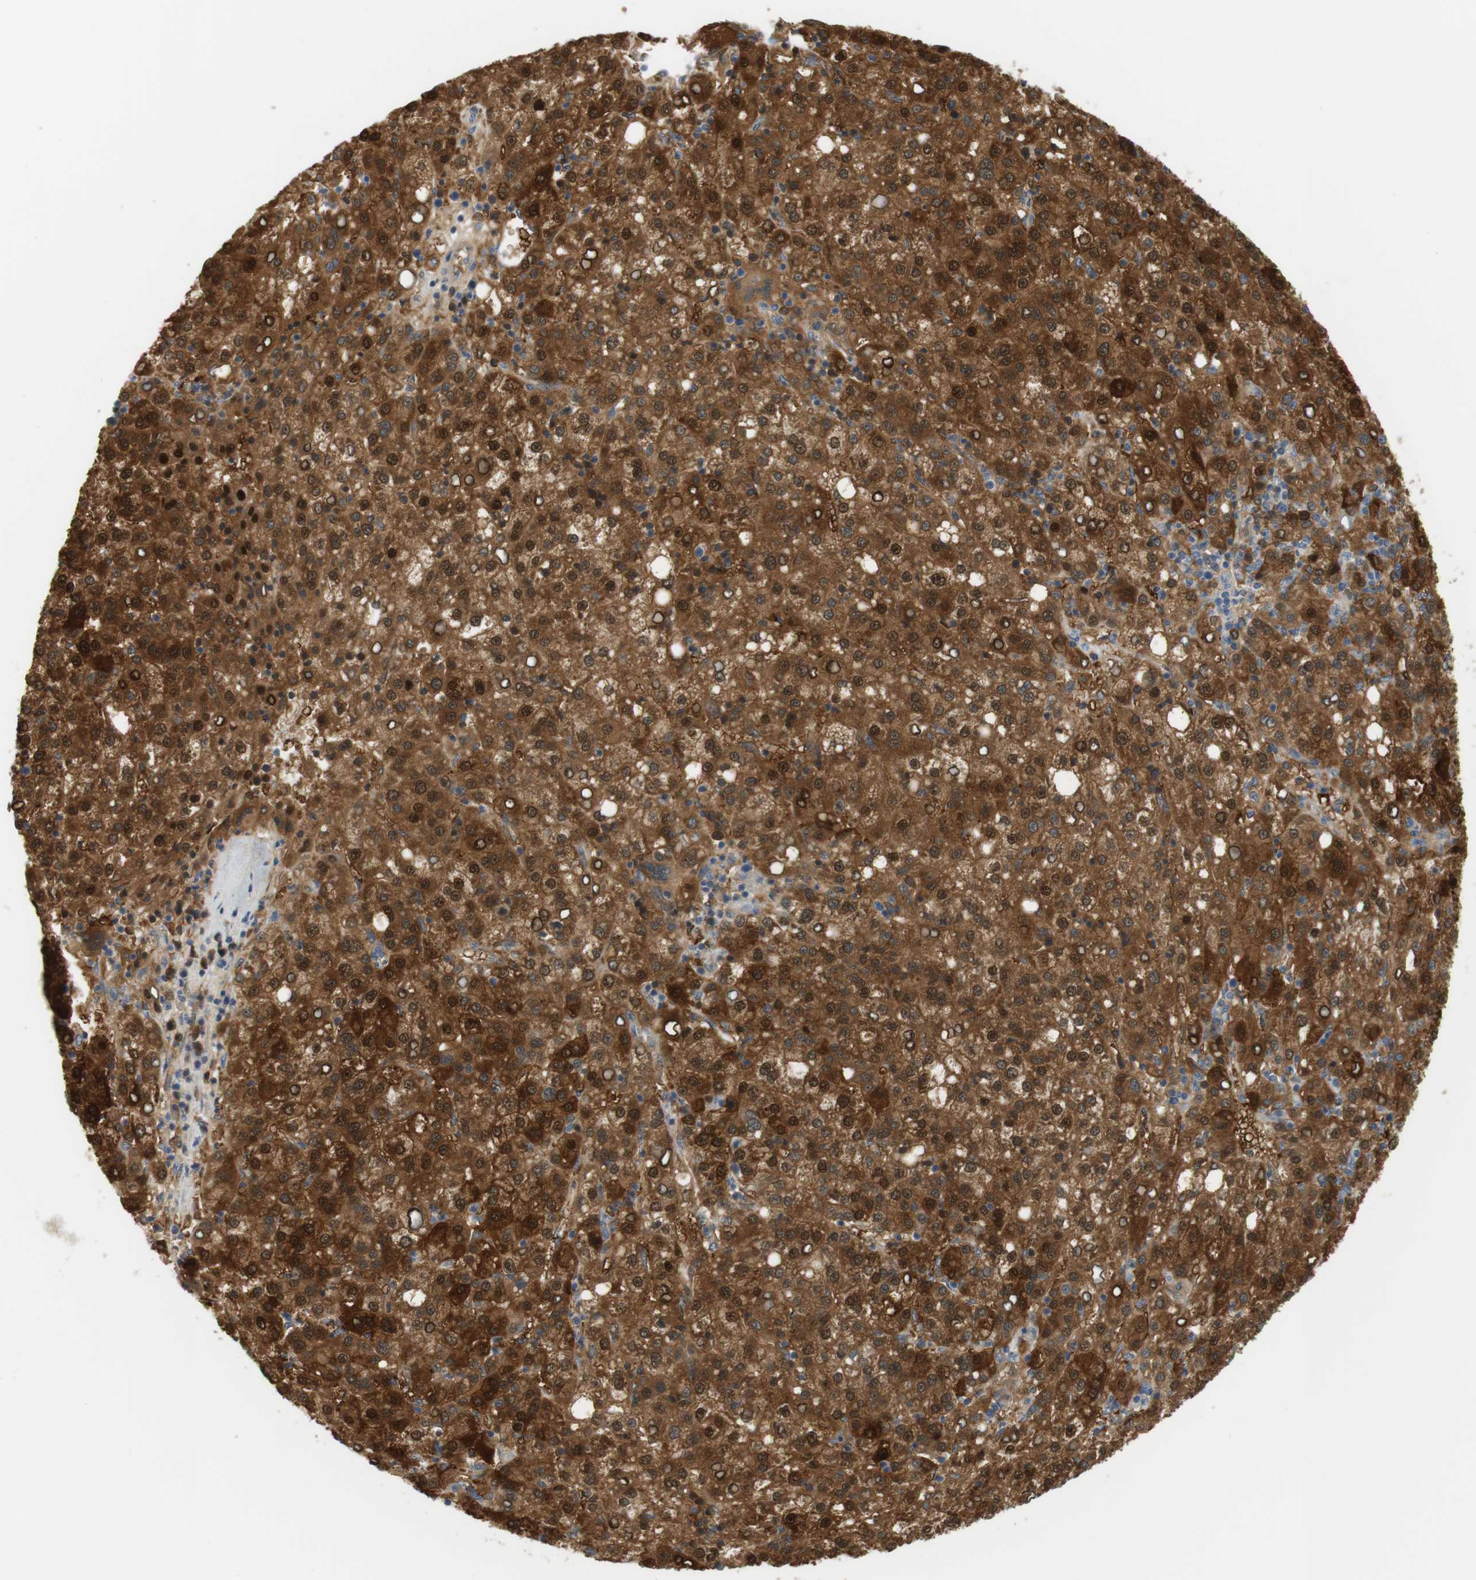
{"staining": {"intensity": "strong", "quantity": ">75%", "location": "cytoplasmic/membranous,nuclear"}, "tissue": "liver cancer", "cell_type": "Tumor cells", "image_type": "cancer", "snomed": [{"axis": "morphology", "description": "Carcinoma, Hepatocellular, NOS"}, {"axis": "topography", "description": "Liver"}], "caption": "Human liver cancer stained for a protein (brown) reveals strong cytoplasmic/membranous and nuclear positive expression in approximately >75% of tumor cells.", "gene": "CREB3L2", "patient": {"sex": "female", "age": 58}}